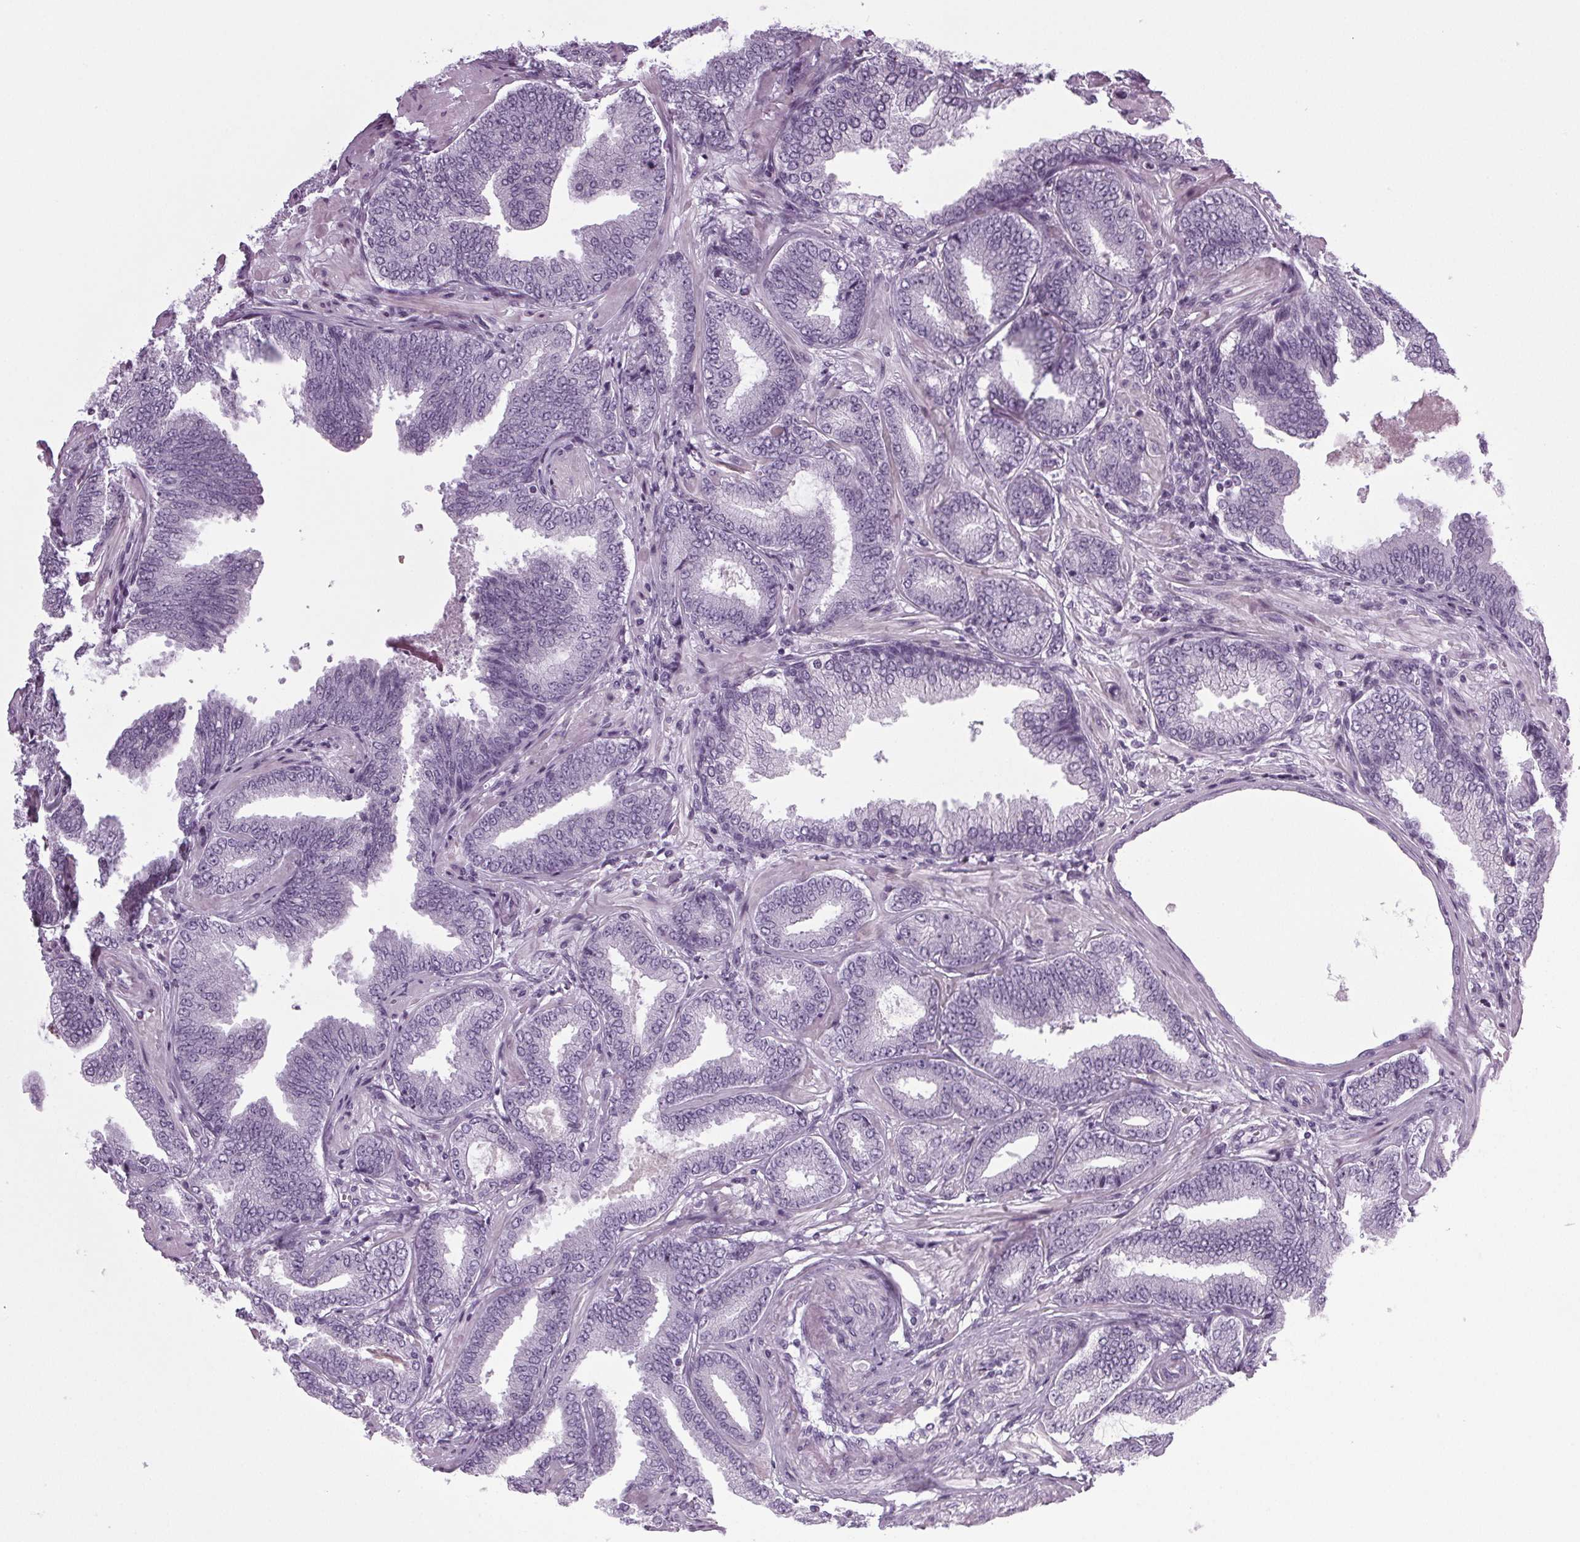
{"staining": {"intensity": "negative", "quantity": "none", "location": "none"}, "tissue": "prostate cancer", "cell_type": "Tumor cells", "image_type": "cancer", "snomed": [{"axis": "morphology", "description": "Adenocarcinoma, Low grade"}, {"axis": "topography", "description": "Prostate"}], "caption": "High power microscopy micrograph of an immunohistochemistry (IHC) micrograph of adenocarcinoma (low-grade) (prostate), revealing no significant staining in tumor cells.", "gene": "IGF2BP1", "patient": {"sex": "male", "age": 55}}